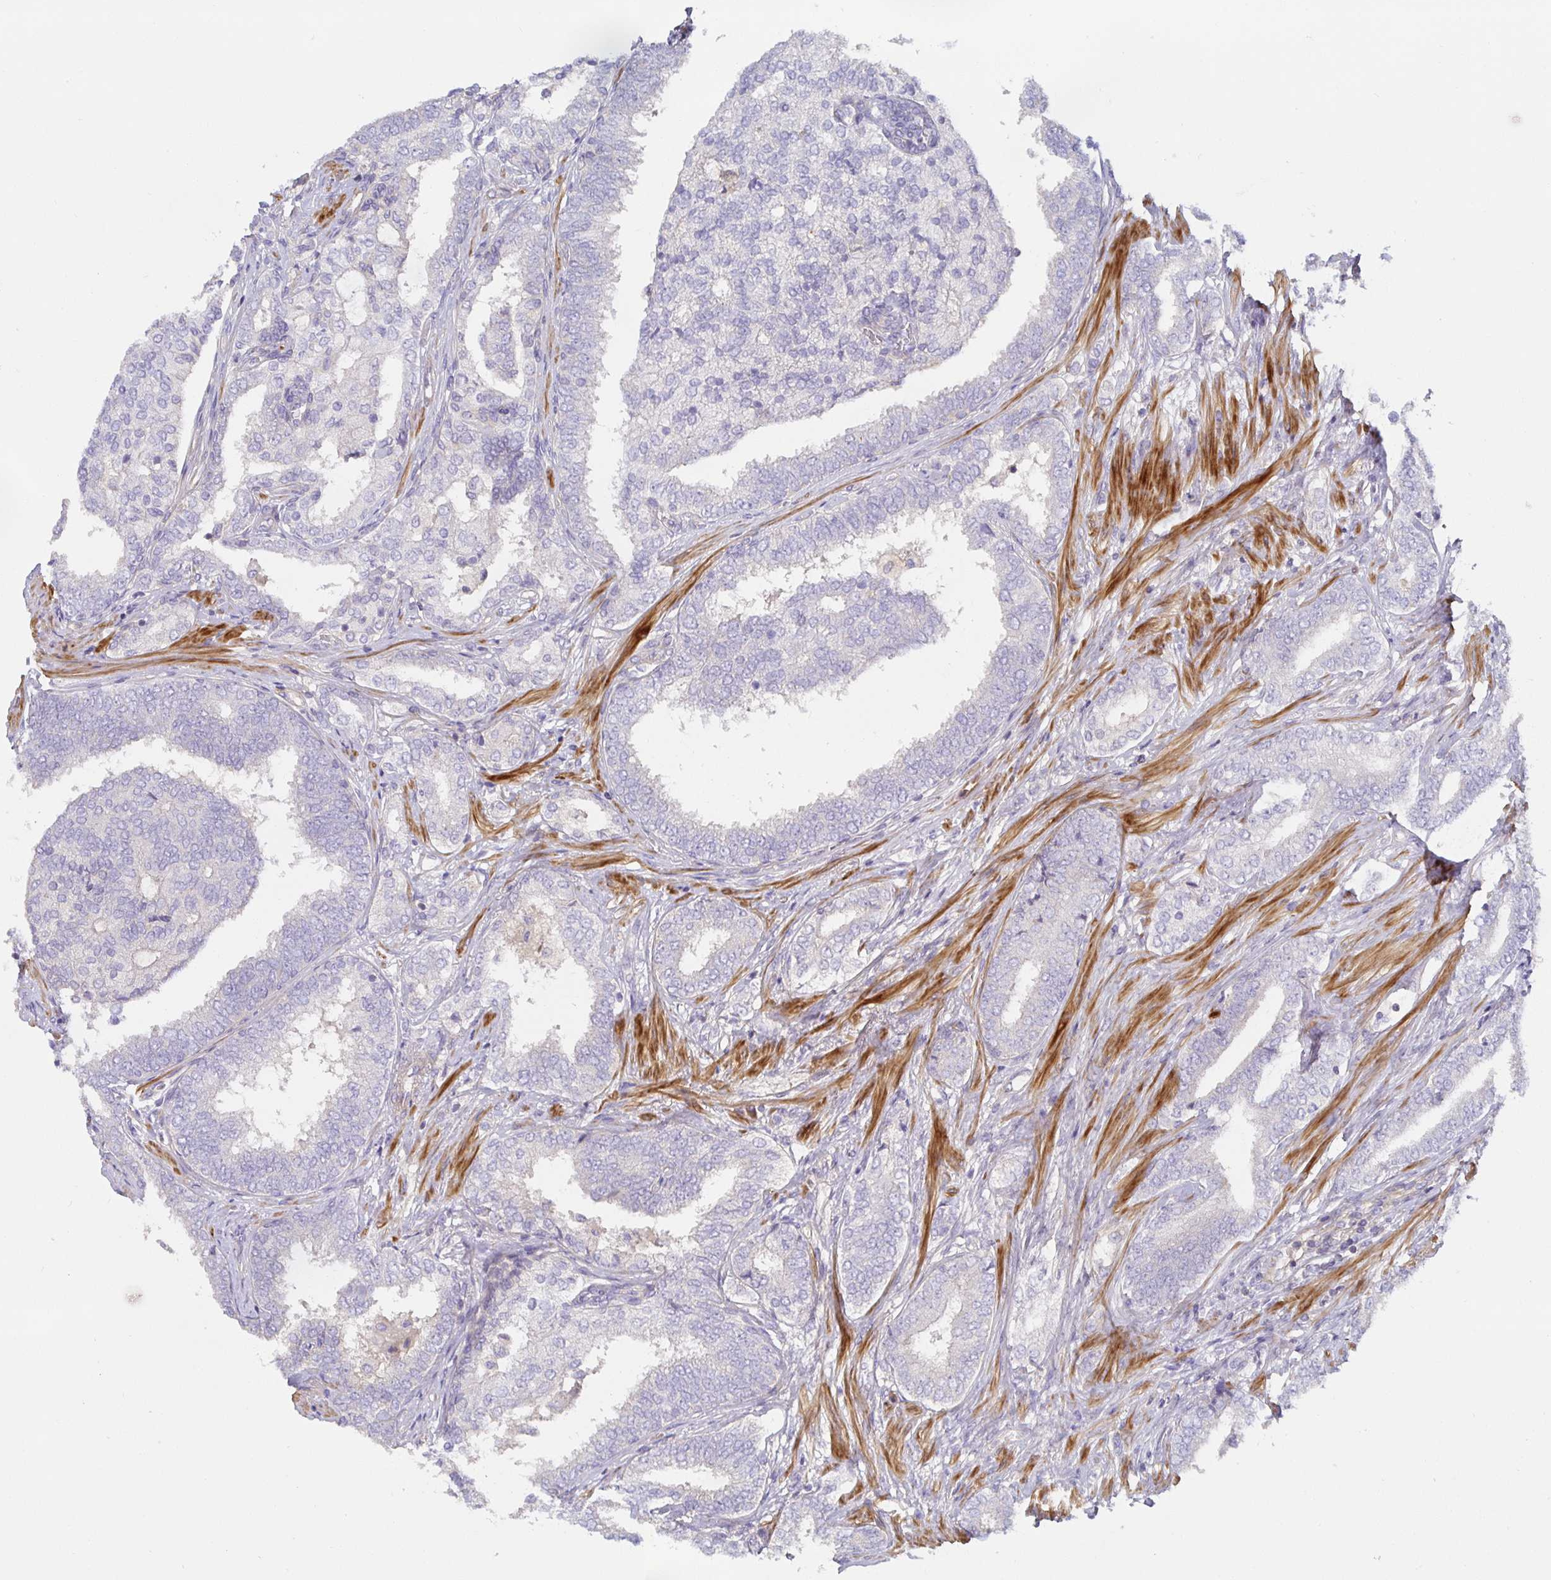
{"staining": {"intensity": "negative", "quantity": "none", "location": "none"}, "tissue": "prostate cancer", "cell_type": "Tumor cells", "image_type": "cancer", "snomed": [{"axis": "morphology", "description": "Adenocarcinoma, High grade"}, {"axis": "topography", "description": "Prostate"}], "caption": "This is an IHC photomicrograph of prostate cancer. There is no staining in tumor cells.", "gene": "METTL22", "patient": {"sex": "male", "age": 72}}